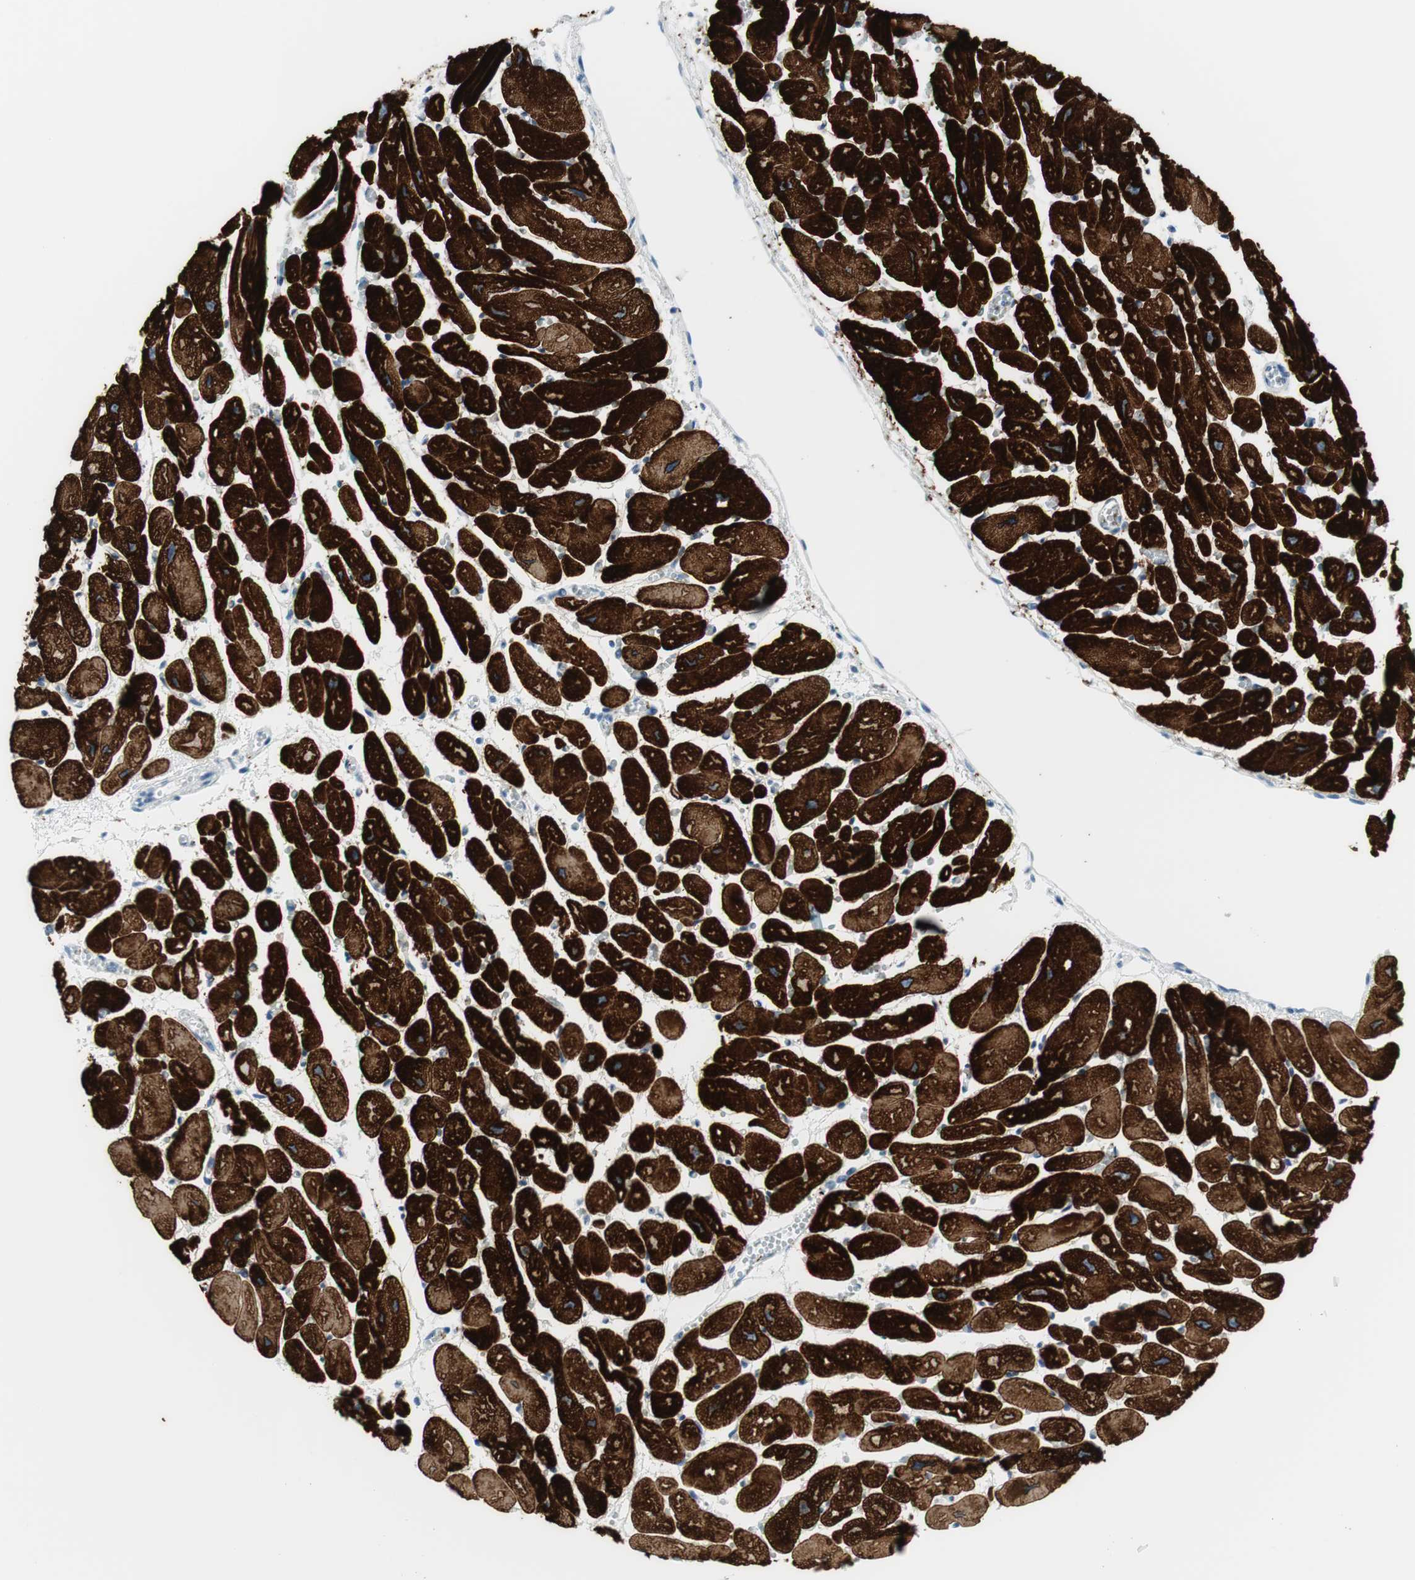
{"staining": {"intensity": "strong", "quantity": ">75%", "location": "cytoplasmic/membranous"}, "tissue": "heart muscle", "cell_type": "Cardiomyocytes", "image_type": "normal", "snomed": [{"axis": "morphology", "description": "Normal tissue, NOS"}, {"axis": "topography", "description": "Heart"}], "caption": "An immunohistochemistry (IHC) micrograph of benign tissue is shown. Protein staining in brown highlights strong cytoplasmic/membranous positivity in heart muscle within cardiomyocytes. (IHC, brightfield microscopy, high magnification).", "gene": "MYH1", "patient": {"sex": "female", "age": 54}}